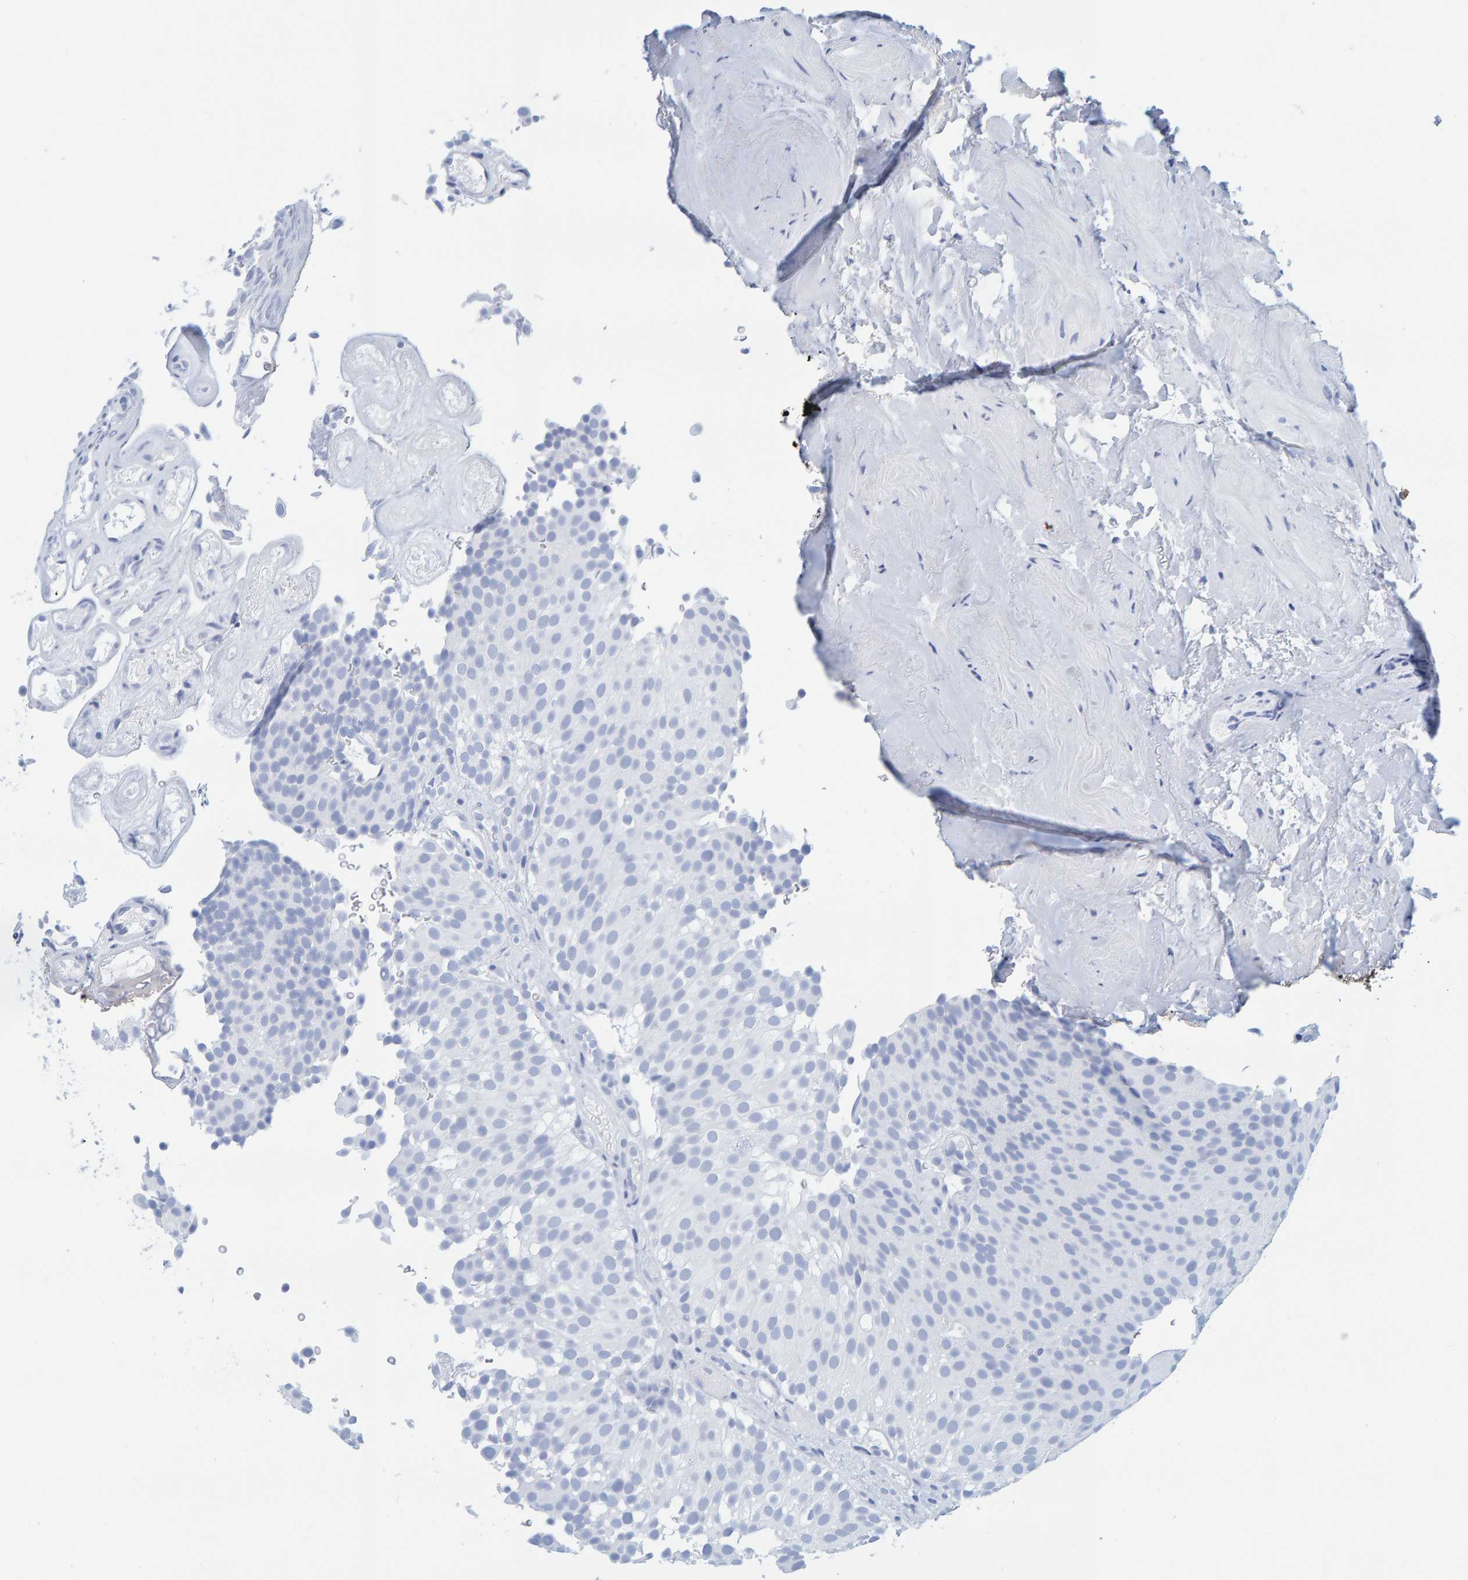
{"staining": {"intensity": "negative", "quantity": "none", "location": "none"}, "tissue": "urothelial cancer", "cell_type": "Tumor cells", "image_type": "cancer", "snomed": [{"axis": "morphology", "description": "Urothelial carcinoma, Low grade"}, {"axis": "topography", "description": "Urinary bladder"}], "caption": "The IHC photomicrograph has no significant positivity in tumor cells of urothelial cancer tissue.", "gene": "SFTPC", "patient": {"sex": "male", "age": 78}}